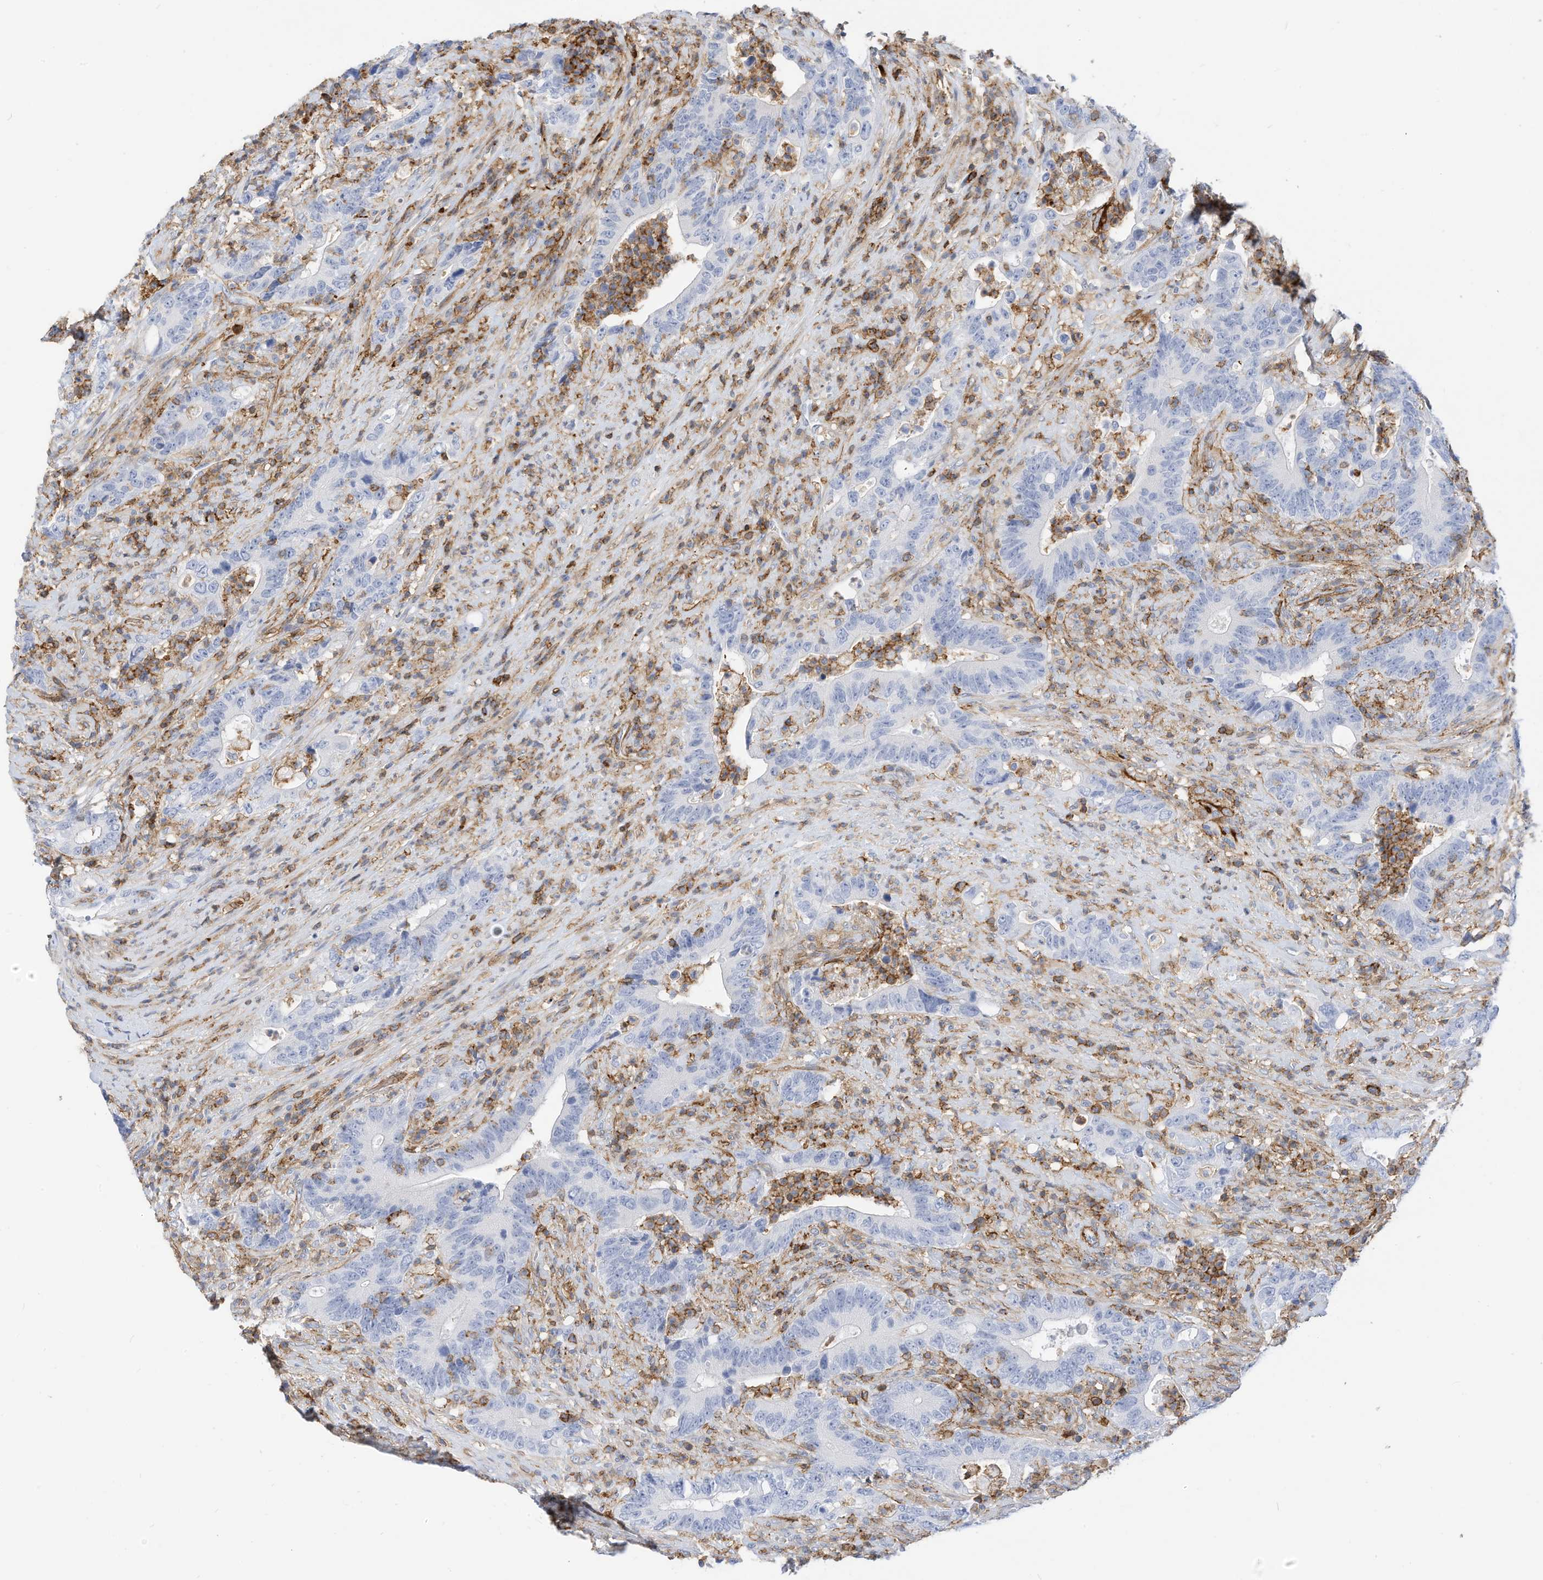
{"staining": {"intensity": "negative", "quantity": "none", "location": "none"}, "tissue": "colorectal cancer", "cell_type": "Tumor cells", "image_type": "cancer", "snomed": [{"axis": "morphology", "description": "Adenocarcinoma, NOS"}, {"axis": "topography", "description": "Colon"}], "caption": "Immunohistochemistry of adenocarcinoma (colorectal) demonstrates no staining in tumor cells.", "gene": "TXNDC9", "patient": {"sex": "female", "age": 75}}